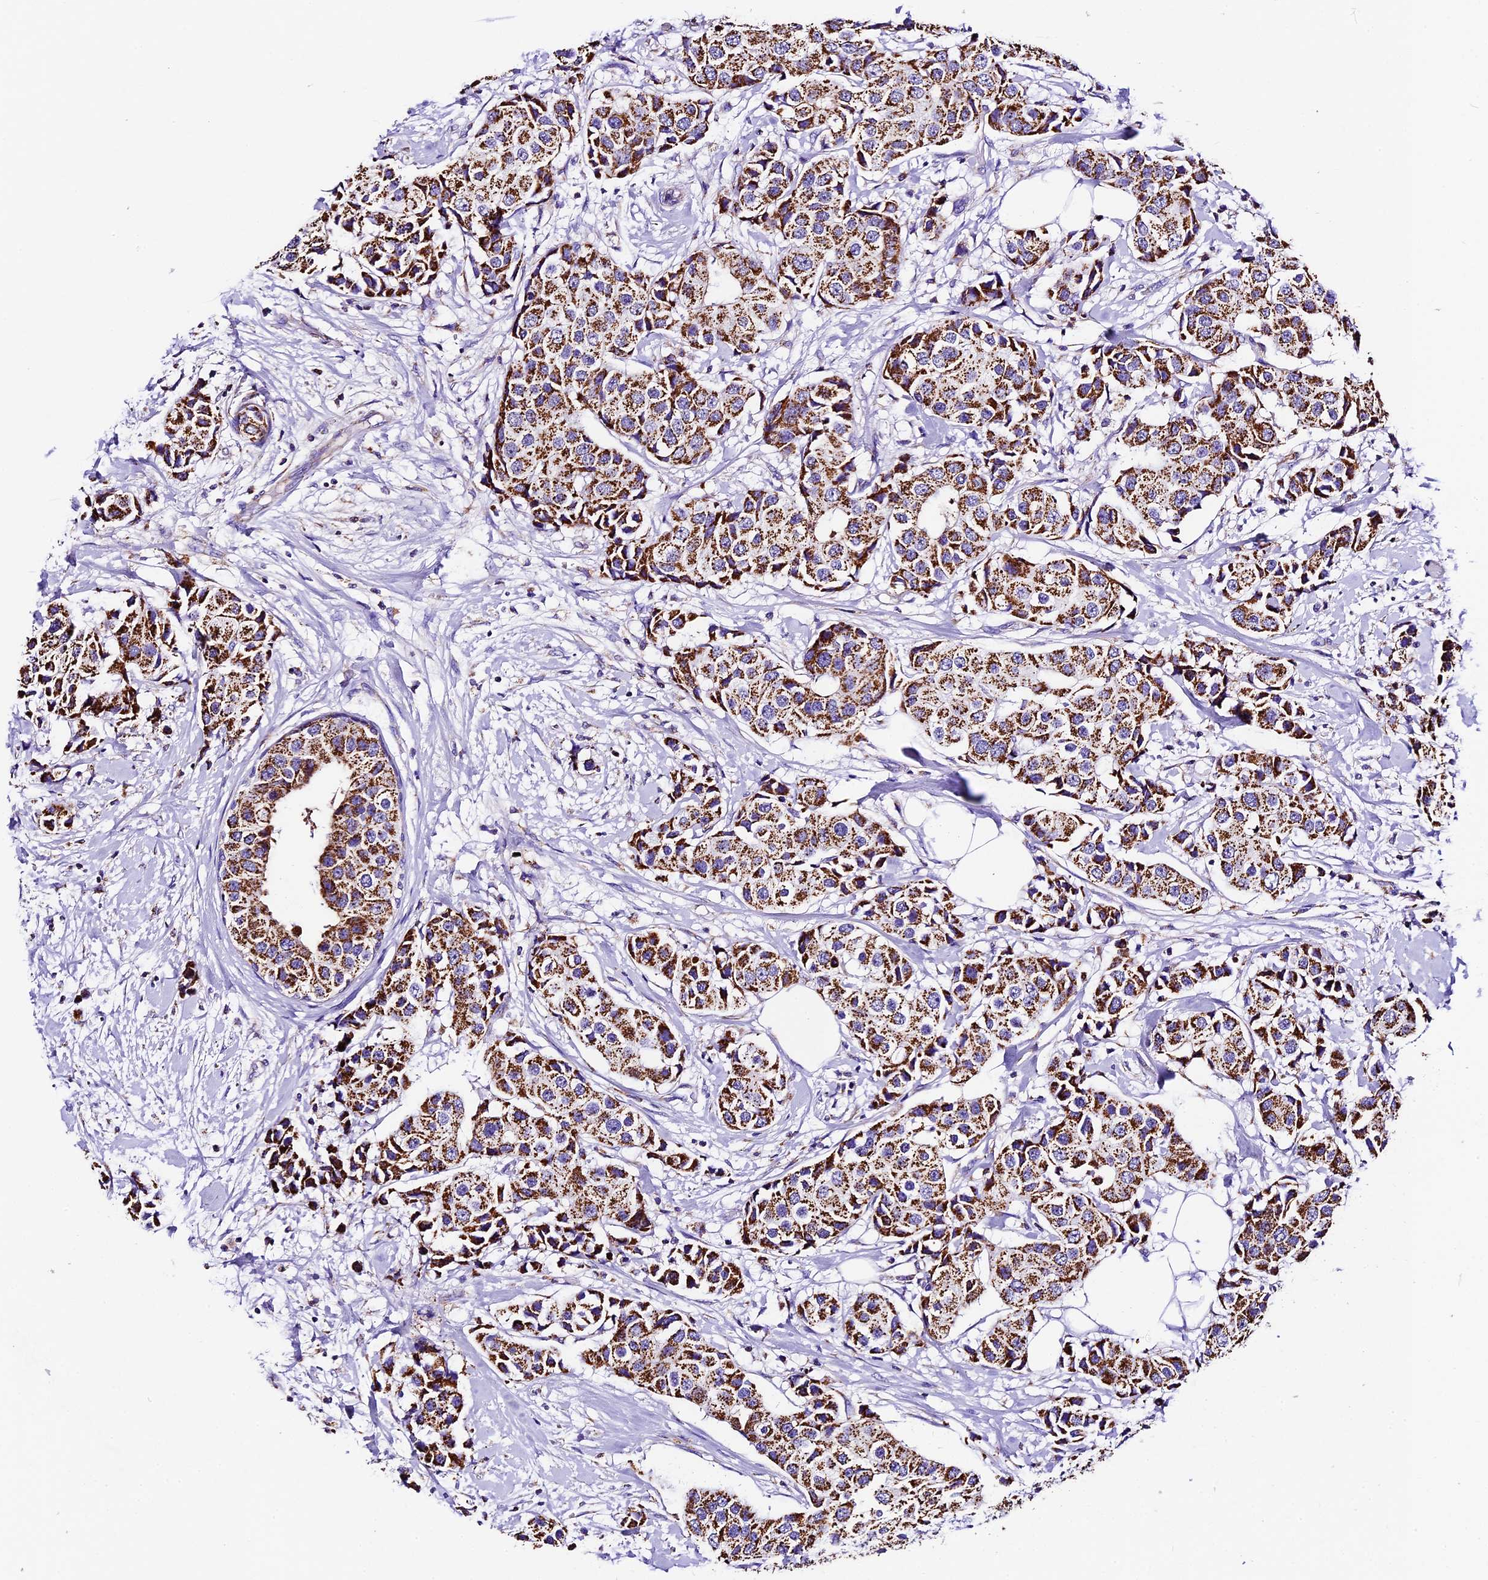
{"staining": {"intensity": "strong", "quantity": ">75%", "location": "cytoplasmic/membranous"}, "tissue": "breast cancer", "cell_type": "Tumor cells", "image_type": "cancer", "snomed": [{"axis": "morphology", "description": "Normal tissue, NOS"}, {"axis": "morphology", "description": "Duct carcinoma"}, {"axis": "topography", "description": "Breast"}], "caption": "The histopathology image demonstrates immunohistochemical staining of infiltrating ductal carcinoma (breast). There is strong cytoplasmic/membranous positivity is seen in approximately >75% of tumor cells. (DAB IHC, brown staining for protein, blue staining for nuclei).", "gene": "DCAF5", "patient": {"sex": "female", "age": 39}}